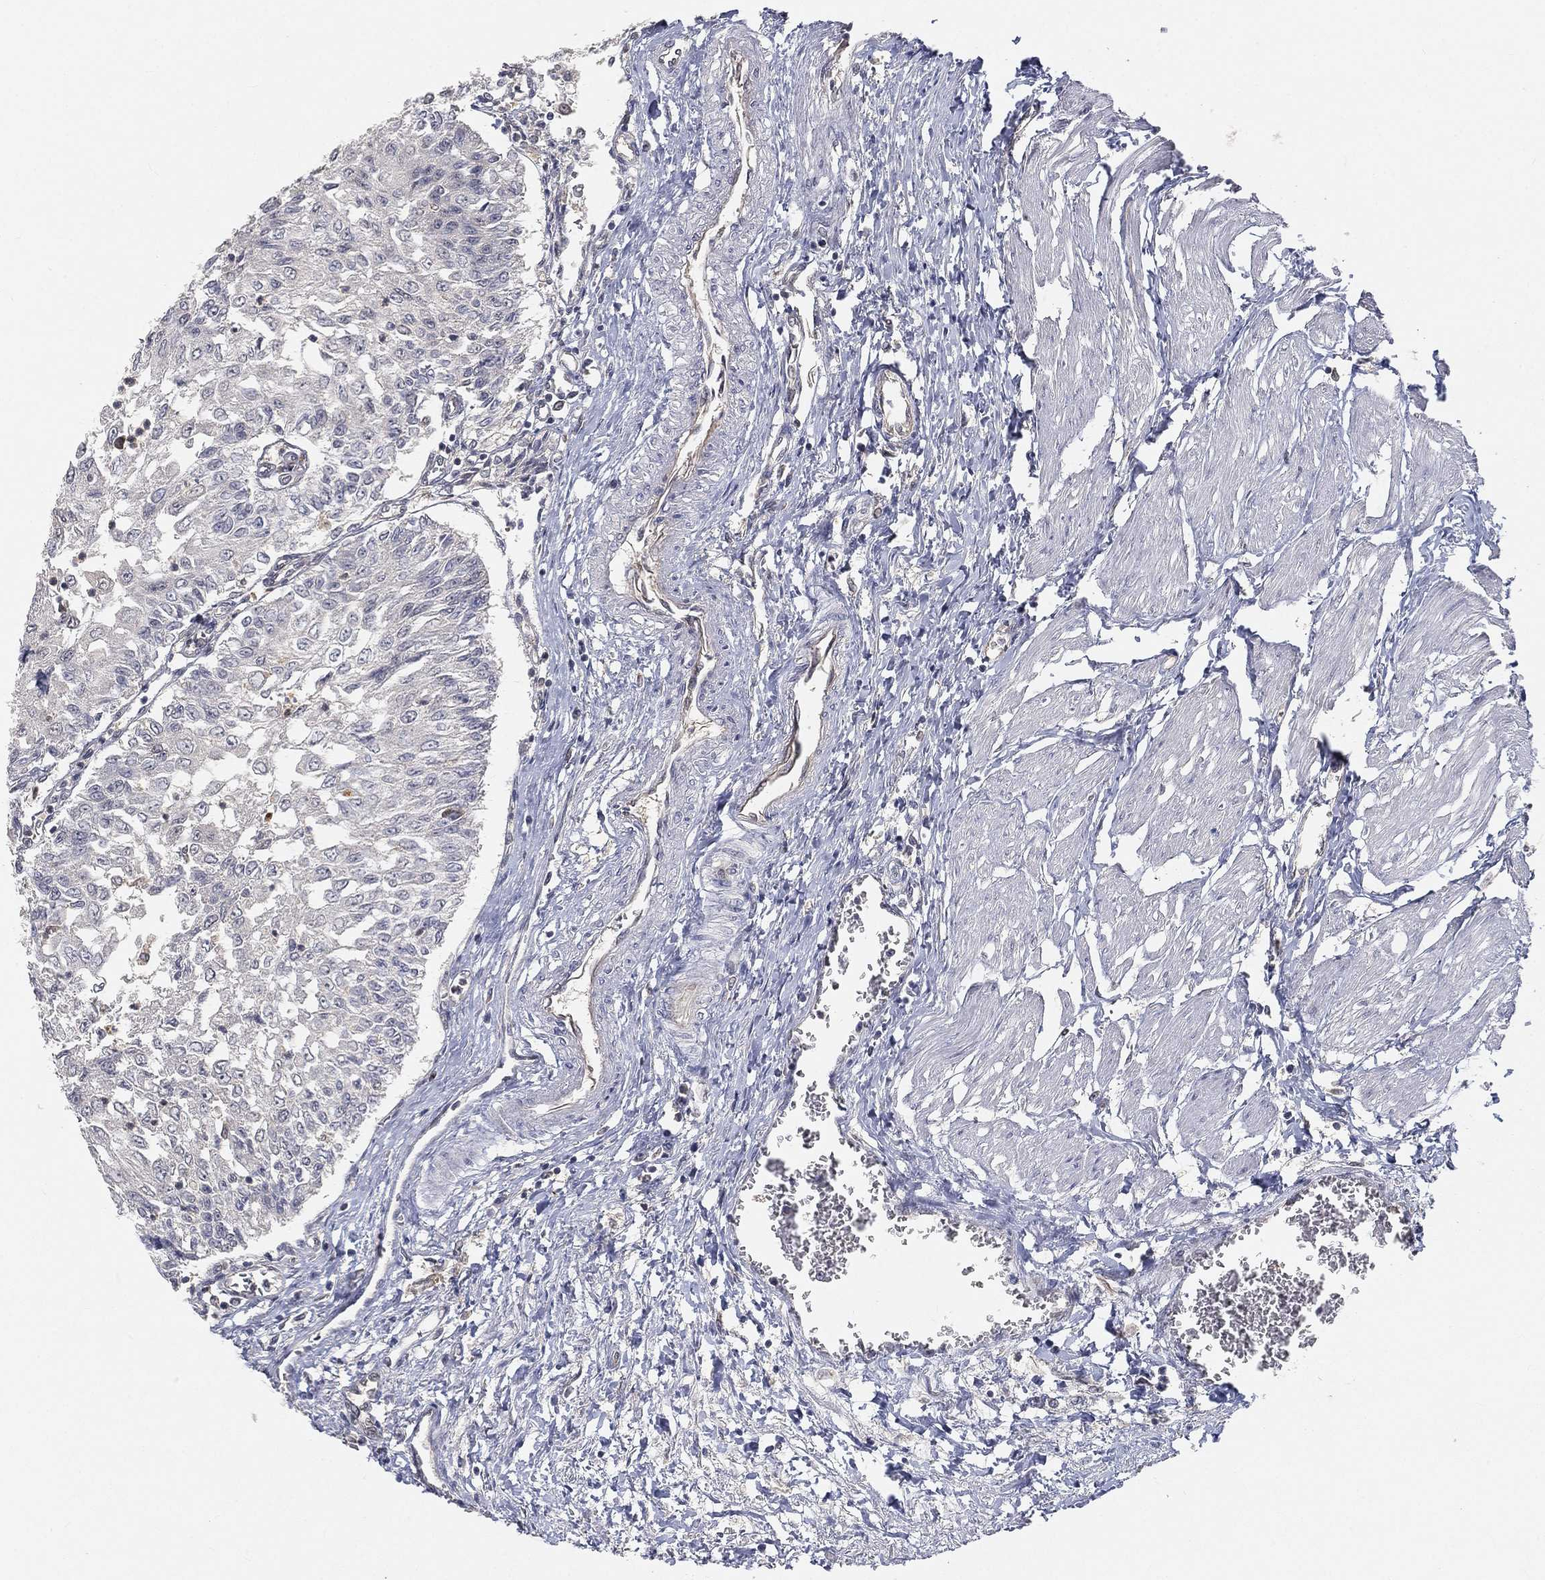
{"staining": {"intensity": "negative", "quantity": "none", "location": "none"}, "tissue": "urothelial cancer", "cell_type": "Tumor cells", "image_type": "cancer", "snomed": [{"axis": "morphology", "description": "Urothelial carcinoma, Low grade"}, {"axis": "topography", "description": "Urinary bladder"}], "caption": "Tumor cells show no significant protein expression in low-grade urothelial carcinoma.", "gene": "MAPK1", "patient": {"sex": "male", "age": 78}}